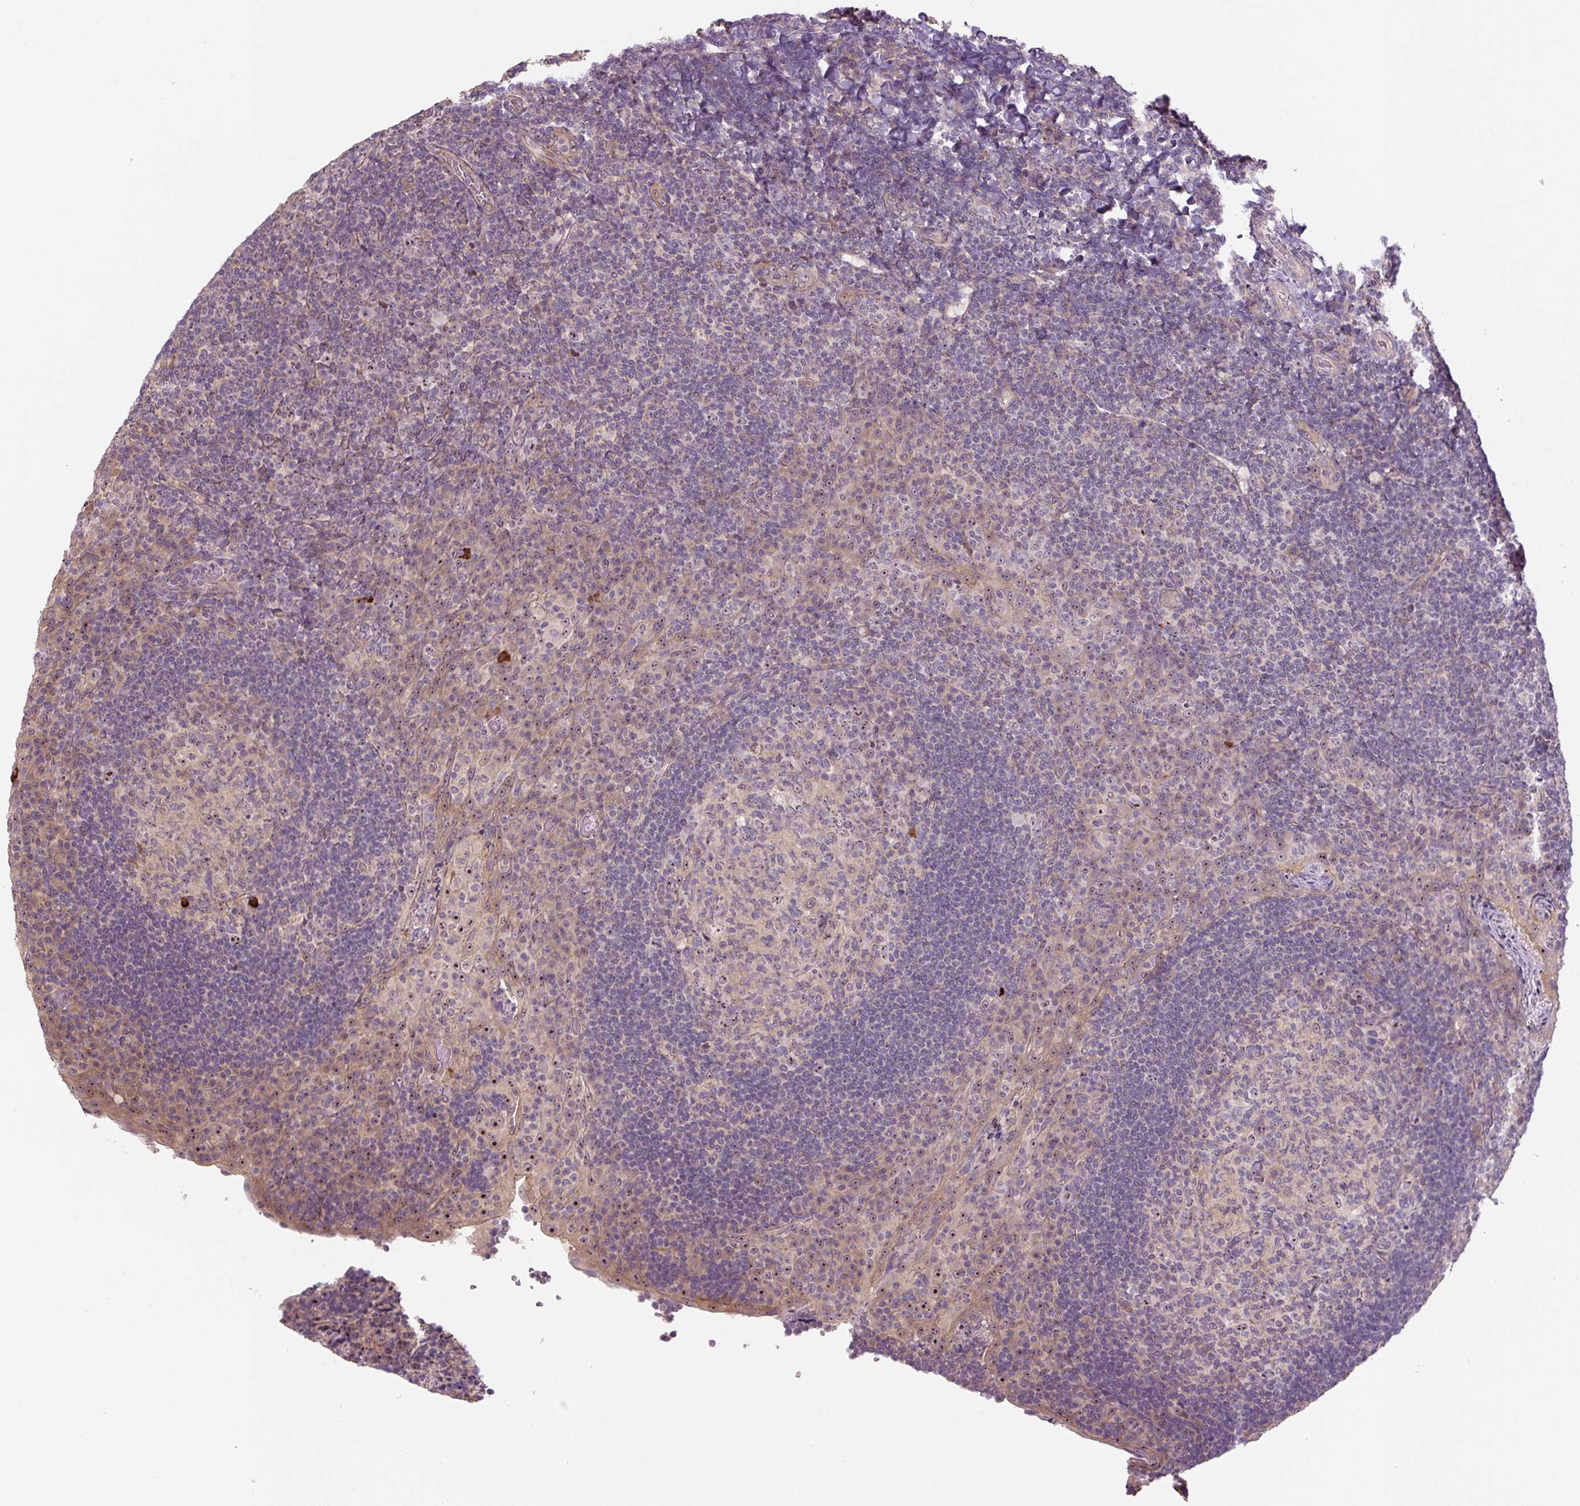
{"staining": {"intensity": "negative", "quantity": "none", "location": "none"}, "tissue": "tonsil", "cell_type": "Germinal center cells", "image_type": "normal", "snomed": [{"axis": "morphology", "description": "Normal tissue, NOS"}, {"axis": "topography", "description": "Tonsil"}], "caption": "This photomicrograph is of unremarkable tonsil stained with immunohistochemistry to label a protein in brown with the nuclei are counter-stained blue. There is no staining in germinal center cells. (Brightfield microscopy of DAB immunohistochemistry (IHC) at high magnification).", "gene": "TMEM151B", "patient": {"sex": "male", "age": 17}}